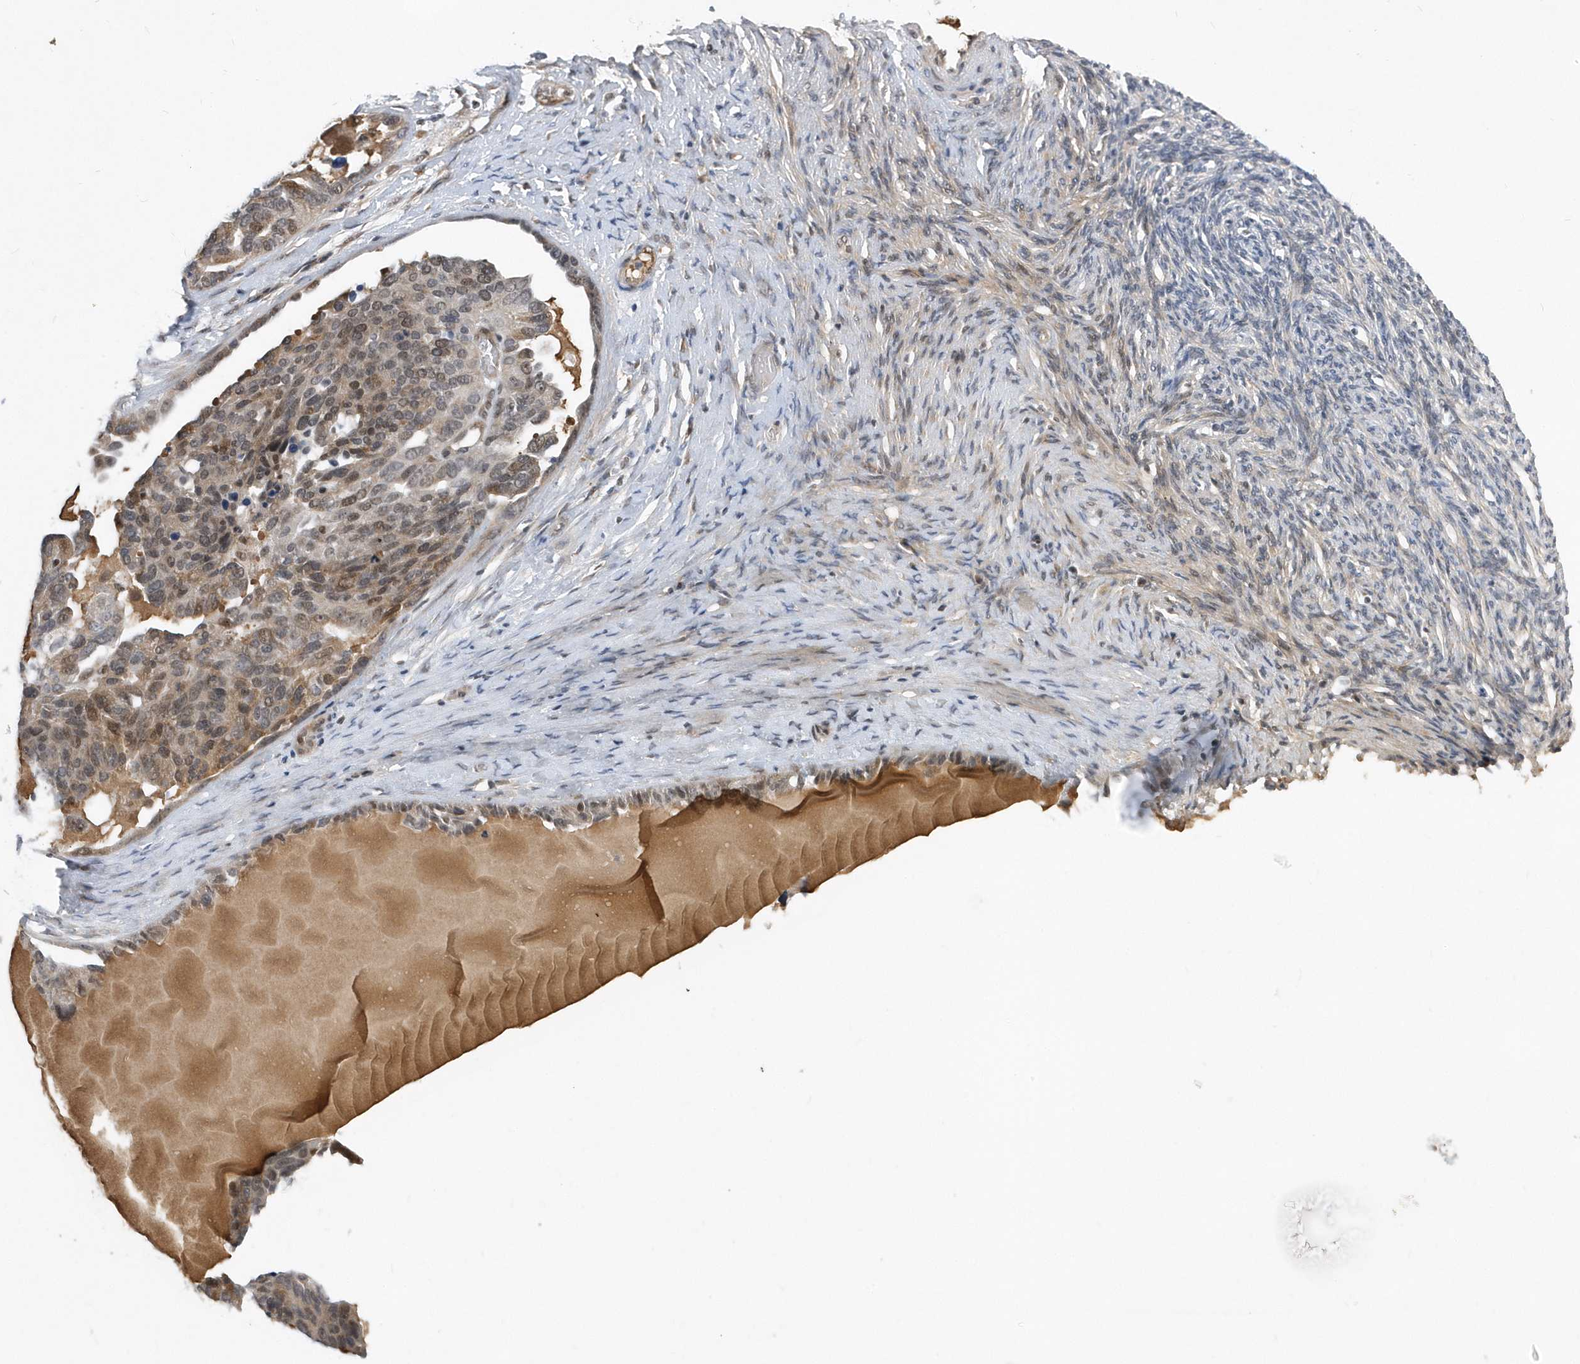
{"staining": {"intensity": "moderate", "quantity": ">75%", "location": "cytoplasmic/membranous,nuclear"}, "tissue": "ovarian cancer", "cell_type": "Tumor cells", "image_type": "cancer", "snomed": [{"axis": "morphology", "description": "Cystadenocarcinoma, serous, NOS"}, {"axis": "topography", "description": "Ovary"}], "caption": "High-magnification brightfield microscopy of serous cystadenocarcinoma (ovarian) stained with DAB (brown) and counterstained with hematoxylin (blue). tumor cells exhibit moderate cytoplasmic/membranous and nuclear staining is identified in about>75% of cells. (brown staining indicates protein expression, while blue staining denotes nuclei).", "gene": "FAM217A", "patient": {"sex": "female", "age": 44}}